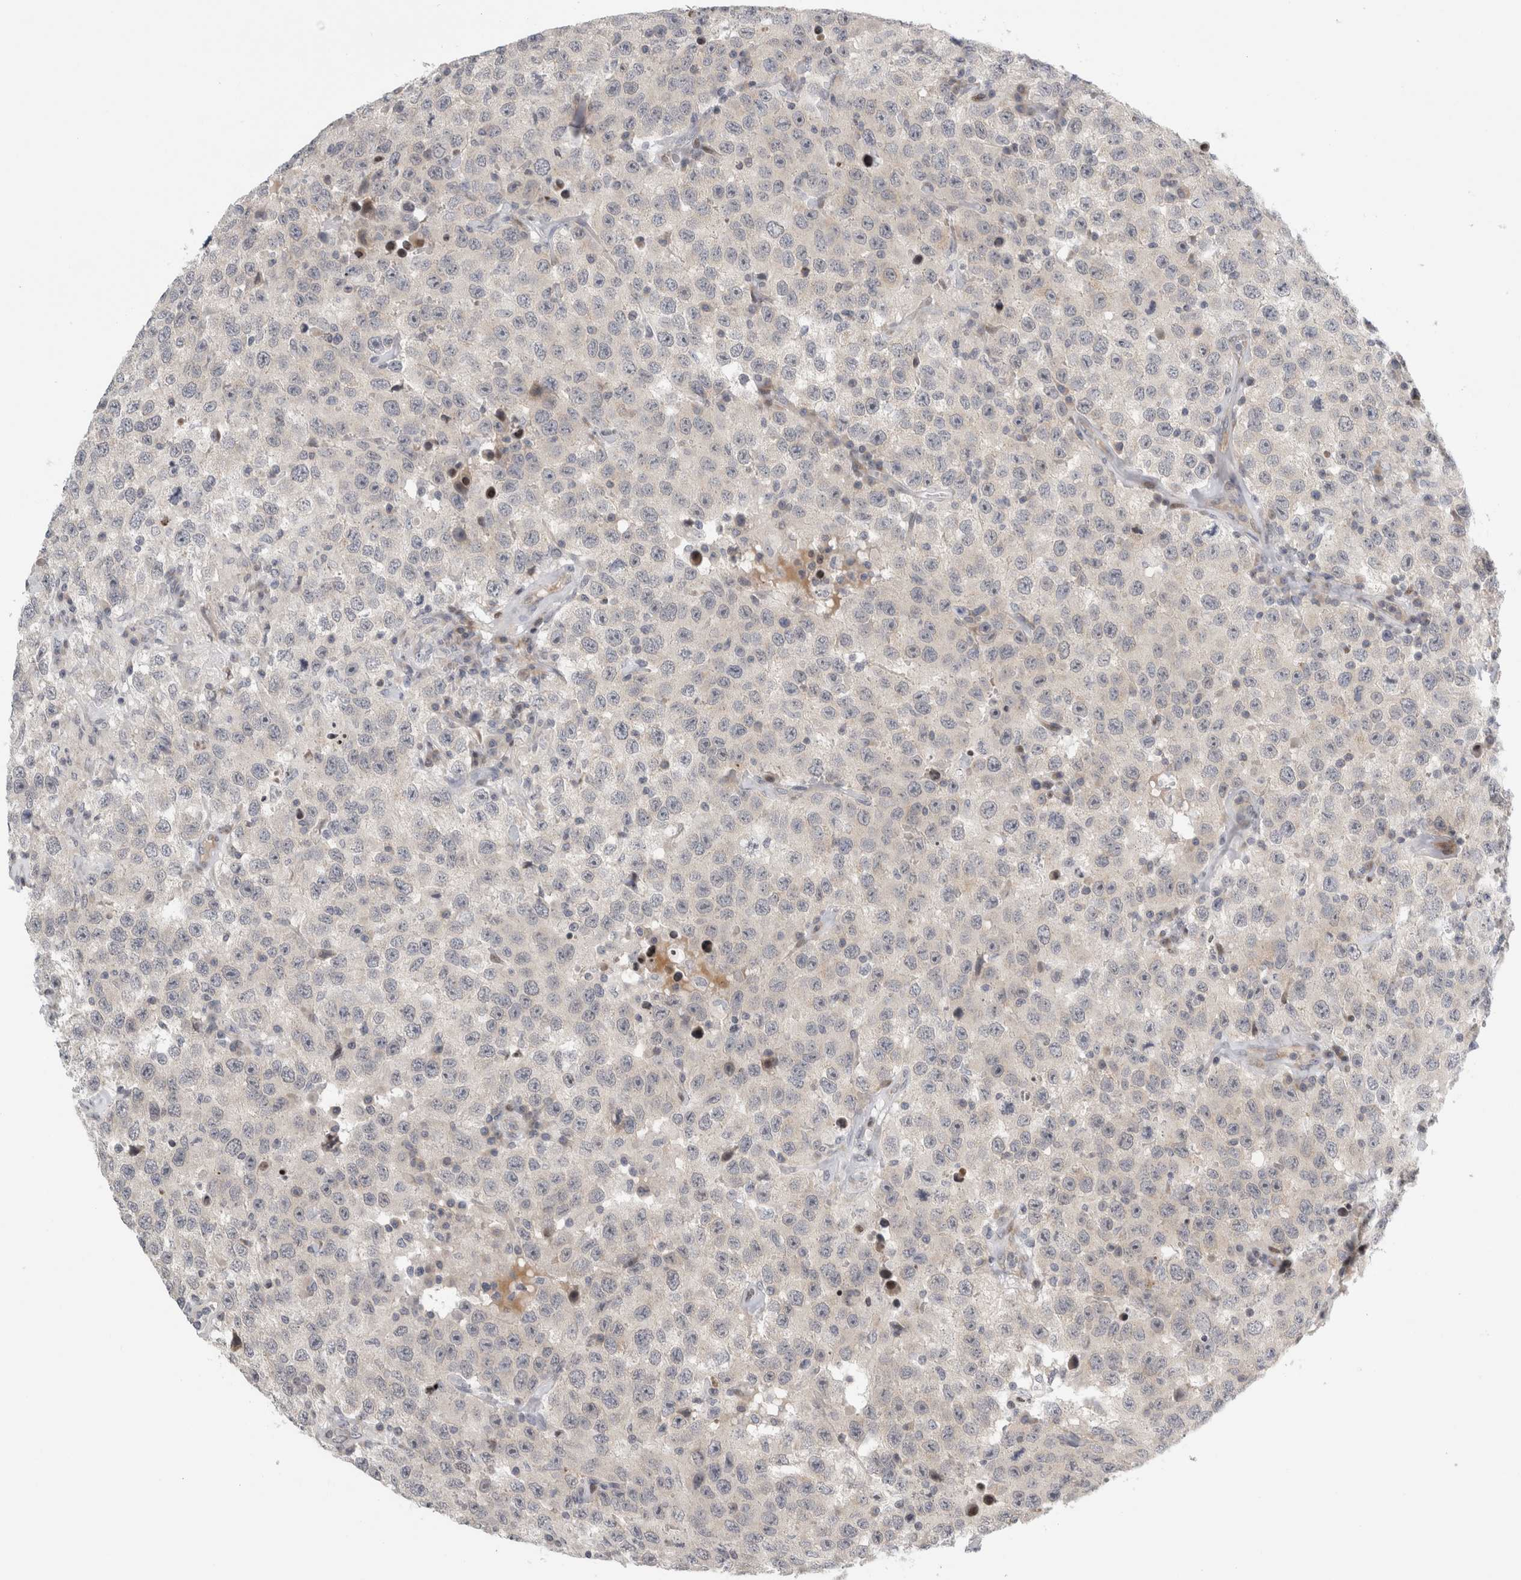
{"staining": {"intensity": "negative", "quantity": "none", "location": "none"}, "tissue": "testis cancer", "cell_type": "Tumor cells", "image_type": "cancer", "snomed": [{"axis": "morphology", "description": "Seminoma, NOS"}, {"axis": "topography", "description": "Testis"}], "caption": "Immunohistochemical staining of human seminoma (testis) displays no significant staining in tumor cells. Brightfield microscopy of immunohistochemistry (IHC) stained with DAB (brown) and hematoxylin (blue), captured at high magnification.", "gene": "UTP25", "patient": {"sex": "male", "age": 41}}